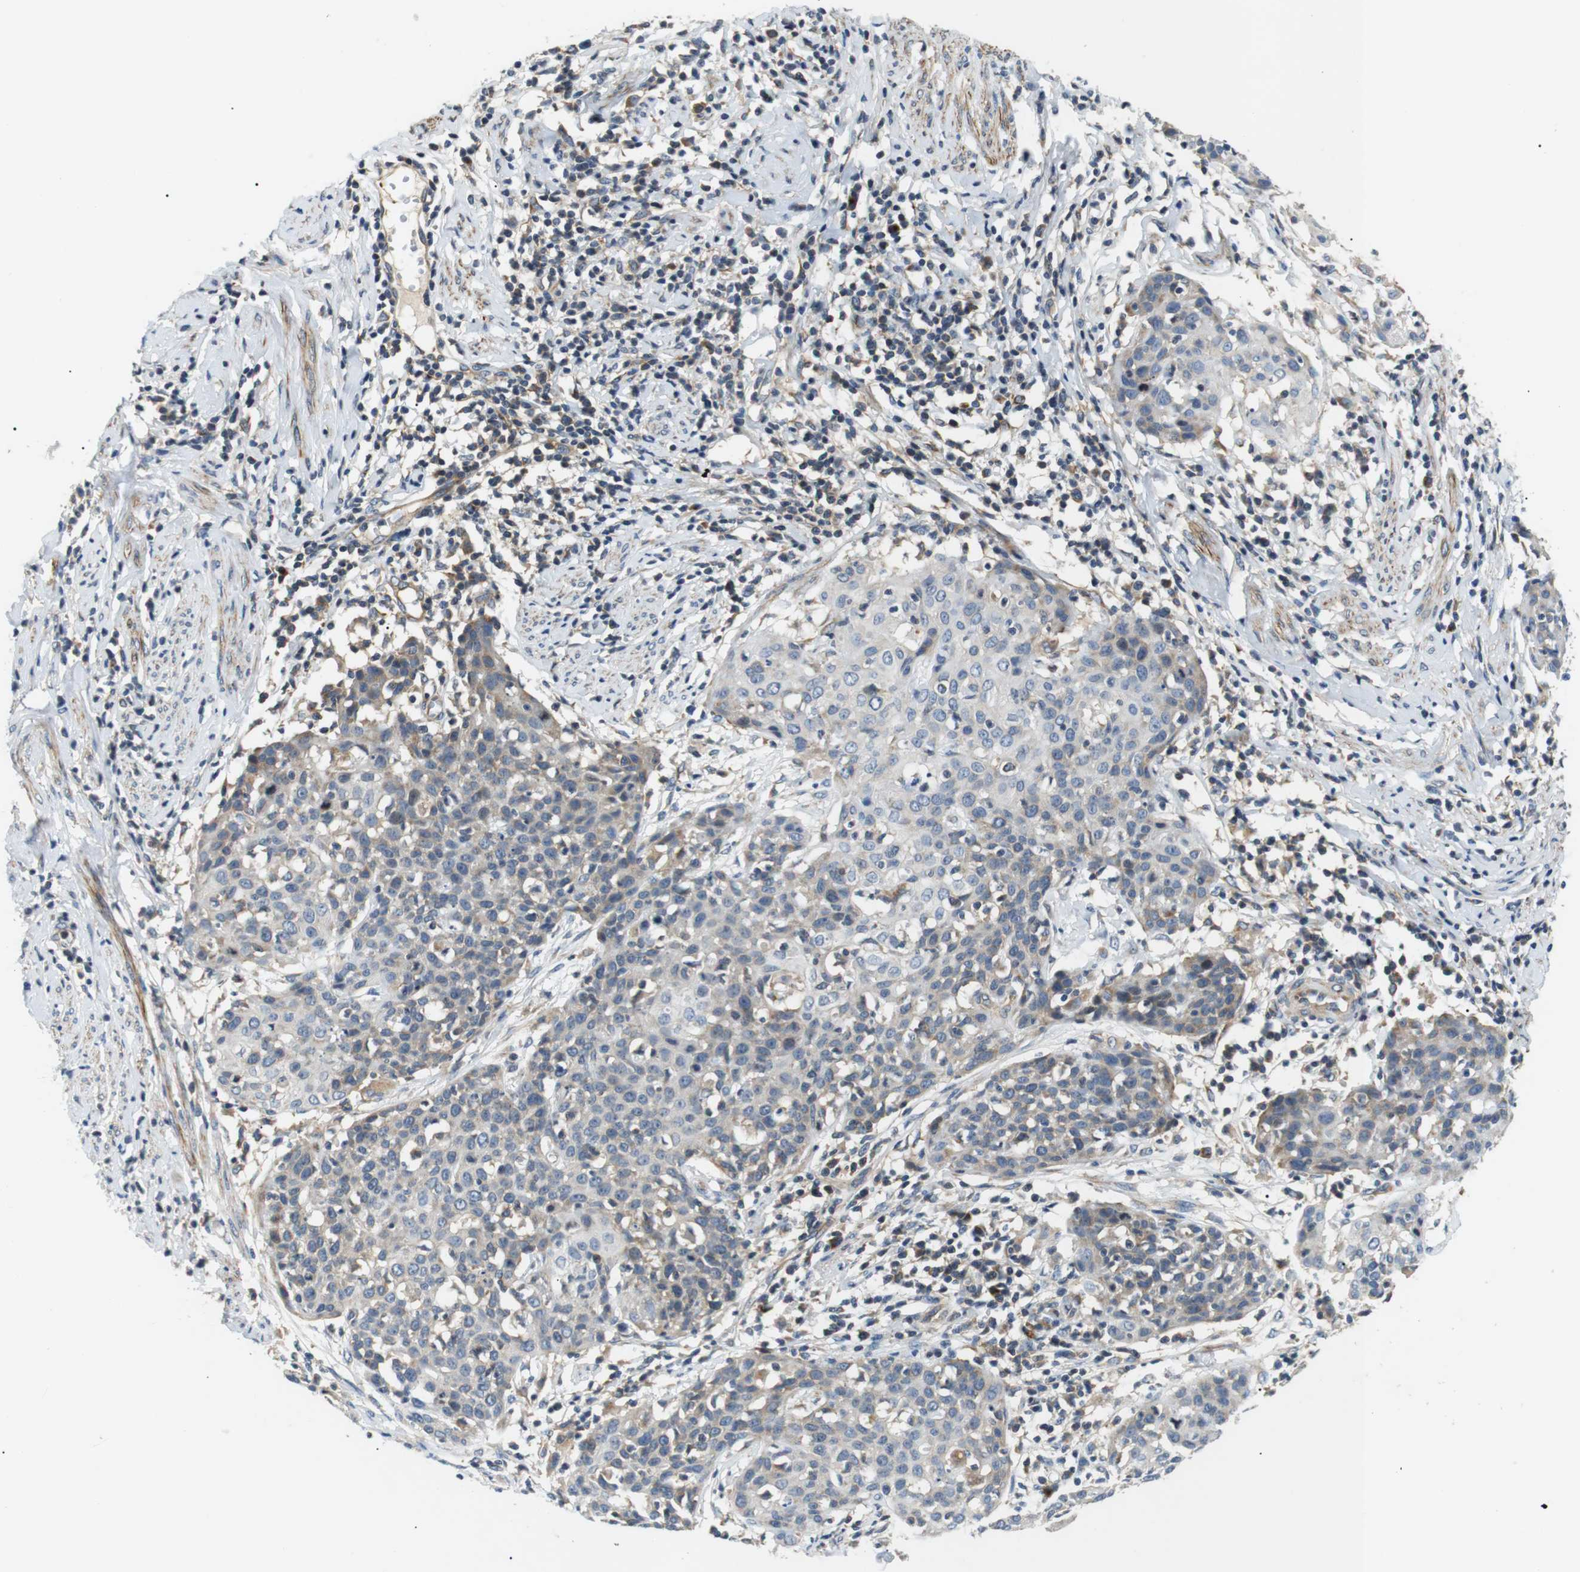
{"staining": {"intensity": "weak", "quantity": "<25%", "location": "cytoplasmic/membranous"}, "tissue": "cervical cancer", "cell_type": "Tumor cells", "image_type": "cancer", "snomed": [{"axis": "morphology", "description": "Squamous cell carcinoma, NOS"}, {"axis": "topography", "description": "Cervix"}], "caption": "This image is of squamous cell carcinoma (cervical) stained with IHC to label a protein in brown with the nuclei are counter-stained blue. There is no expression in tumor cells.", "gene": "DIPK1A", "patient": {"sex": "female", "age": 38}}